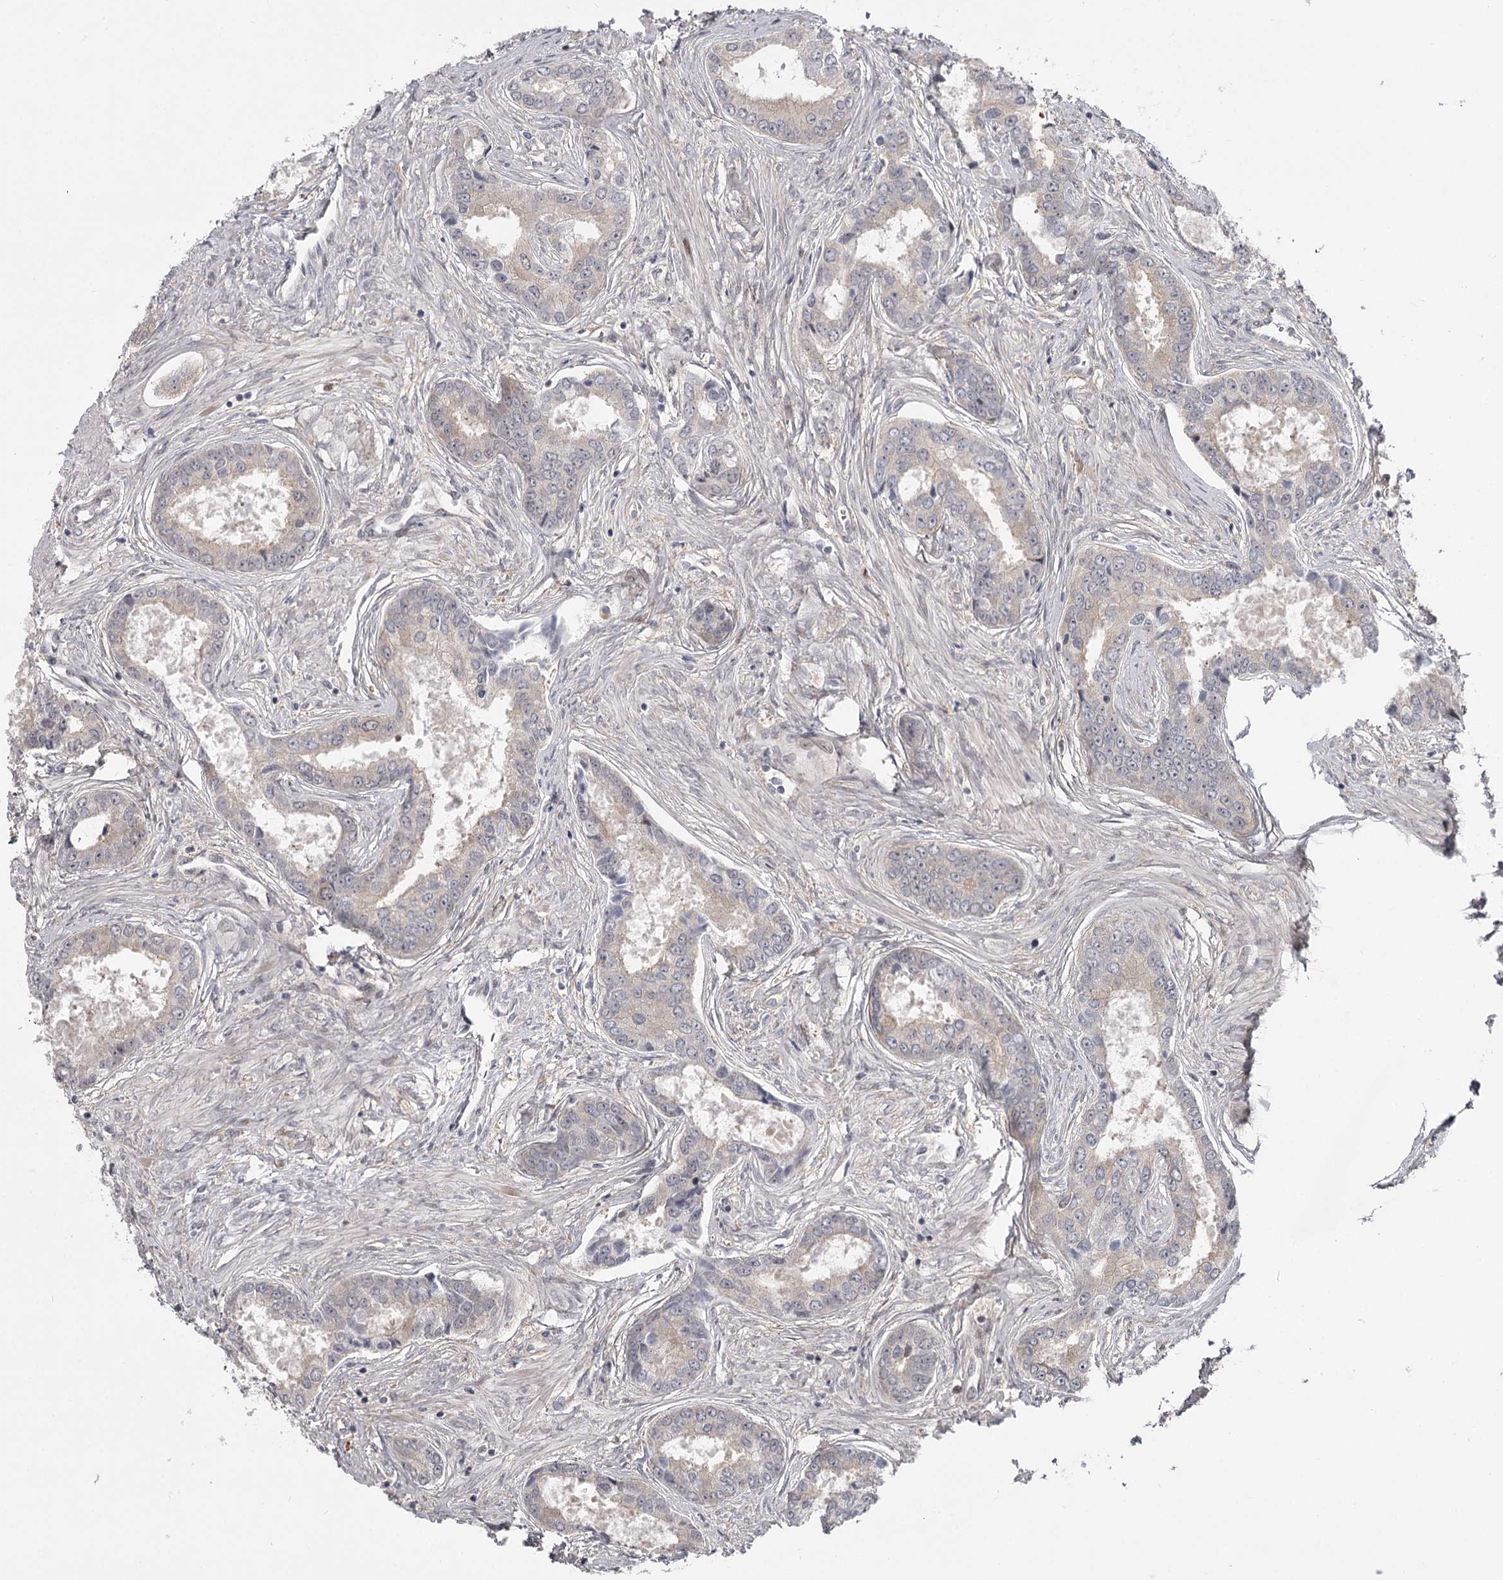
{"staining": {"intensity": "weak", "quantity": "<25%", "location": "cytoplasmic/membranous"}, "tissue": "prostate cancer", "cell_type": "Tumor cells", "image_type": "cancer", "snomed": [{"axis": "morphology", "description": "Adenocarcinoma, Low grade"}, {"axis": "topography", "description": "Prostate"}], "caption": "There is no significant expression in tumor cells of prostate adenocarcinoma (low-grade).", "gene": "CCNG2", "patient": {"sex": "male", "age": 68}}